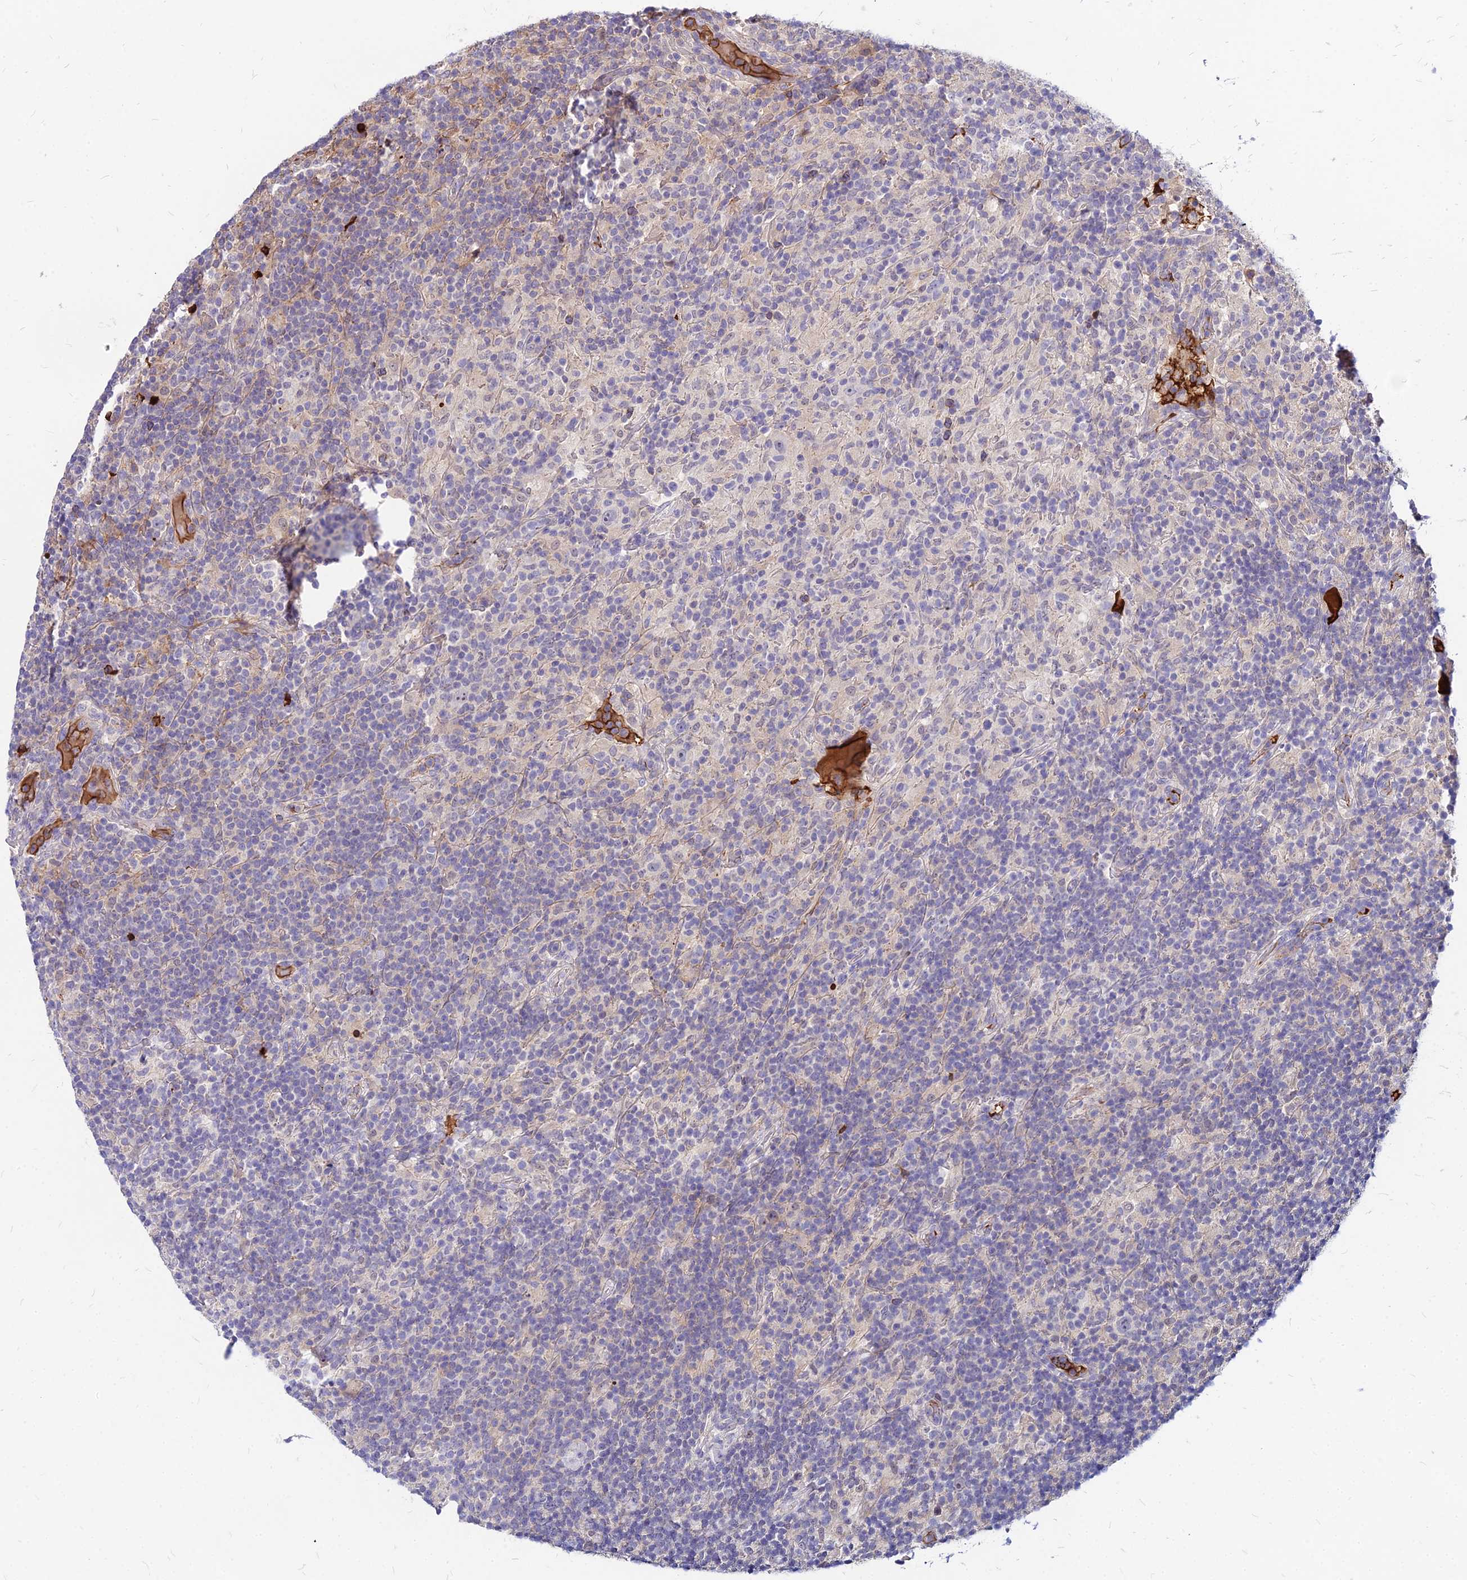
{"staining": {"intensity": "negative", "quantity": "none", "location": "none"}, "tissue": "lymphoma", "cell_type": "Tumor cells", "image_type": "cancer", "snomed": [{"axis": "morphology", "description": "Hodgkin's disease, NOS"}, {"axis": "topography", "description": "Lymph node"}], "caption": "The histopathology image displays no staining of tumor cells in Hodgkin's disease.", "gene": "ACSM6", "patient": {"sex": "male", "age": 70}}